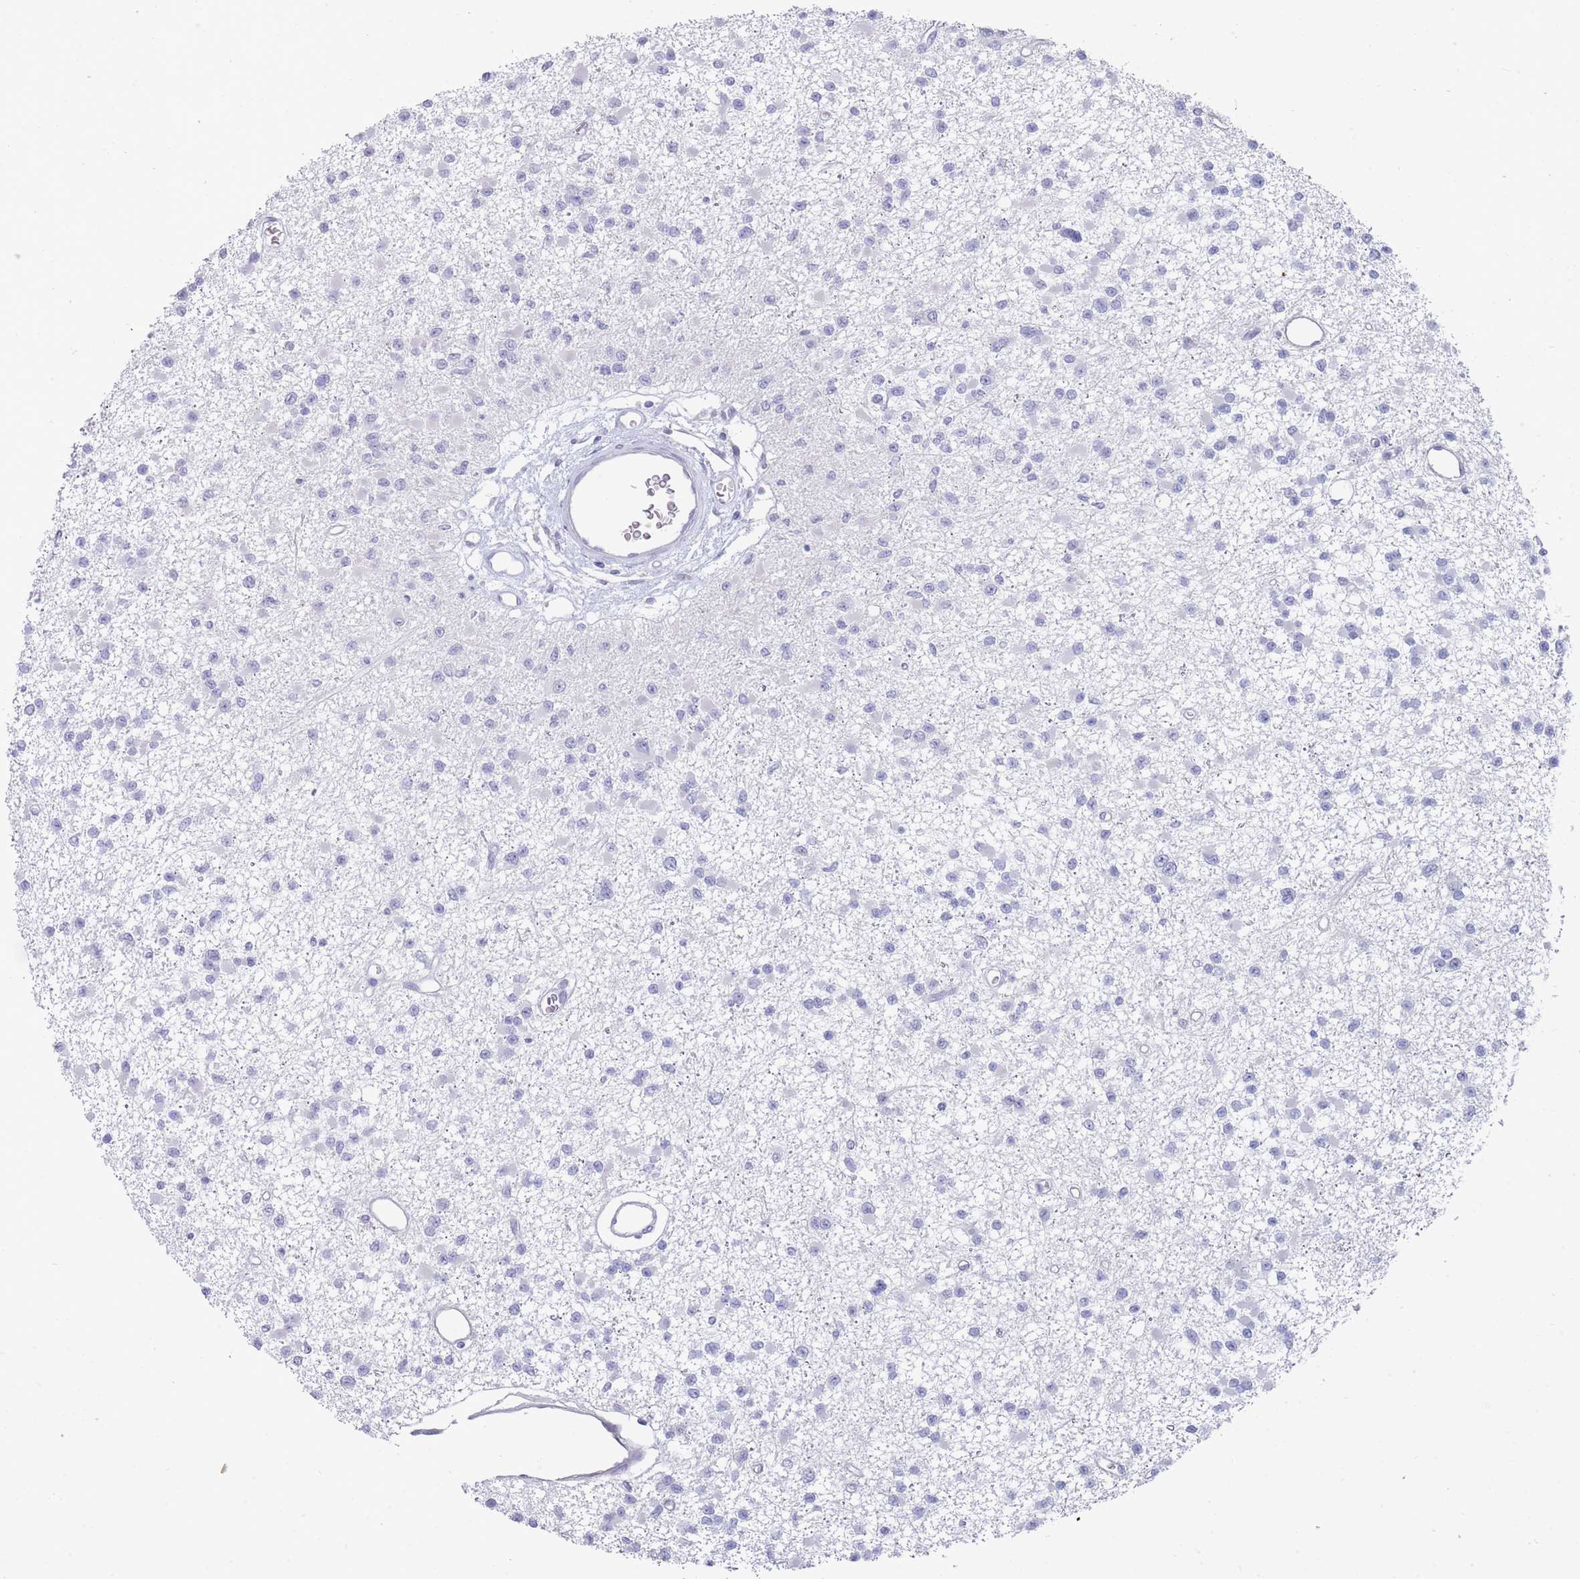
{"staining": {"intensity": "negative", "quantity": "none", "location": "none"}, "tissue": "glioma", "cell_type": "Tumor cells", "image_type": "cancer", "snomed": [{"axis": "morphology", "description": "Glioma, malignant, Low grade"}, {"axis": "topography", "description": "Brain"}], "caption": "IHC micrograph of malignant low-grade glioma stained for a protein (brown), which exhibits no positivity in tumor cells.", "gene": "PIGU", "patient": {"sex": "female", "age": 22}}